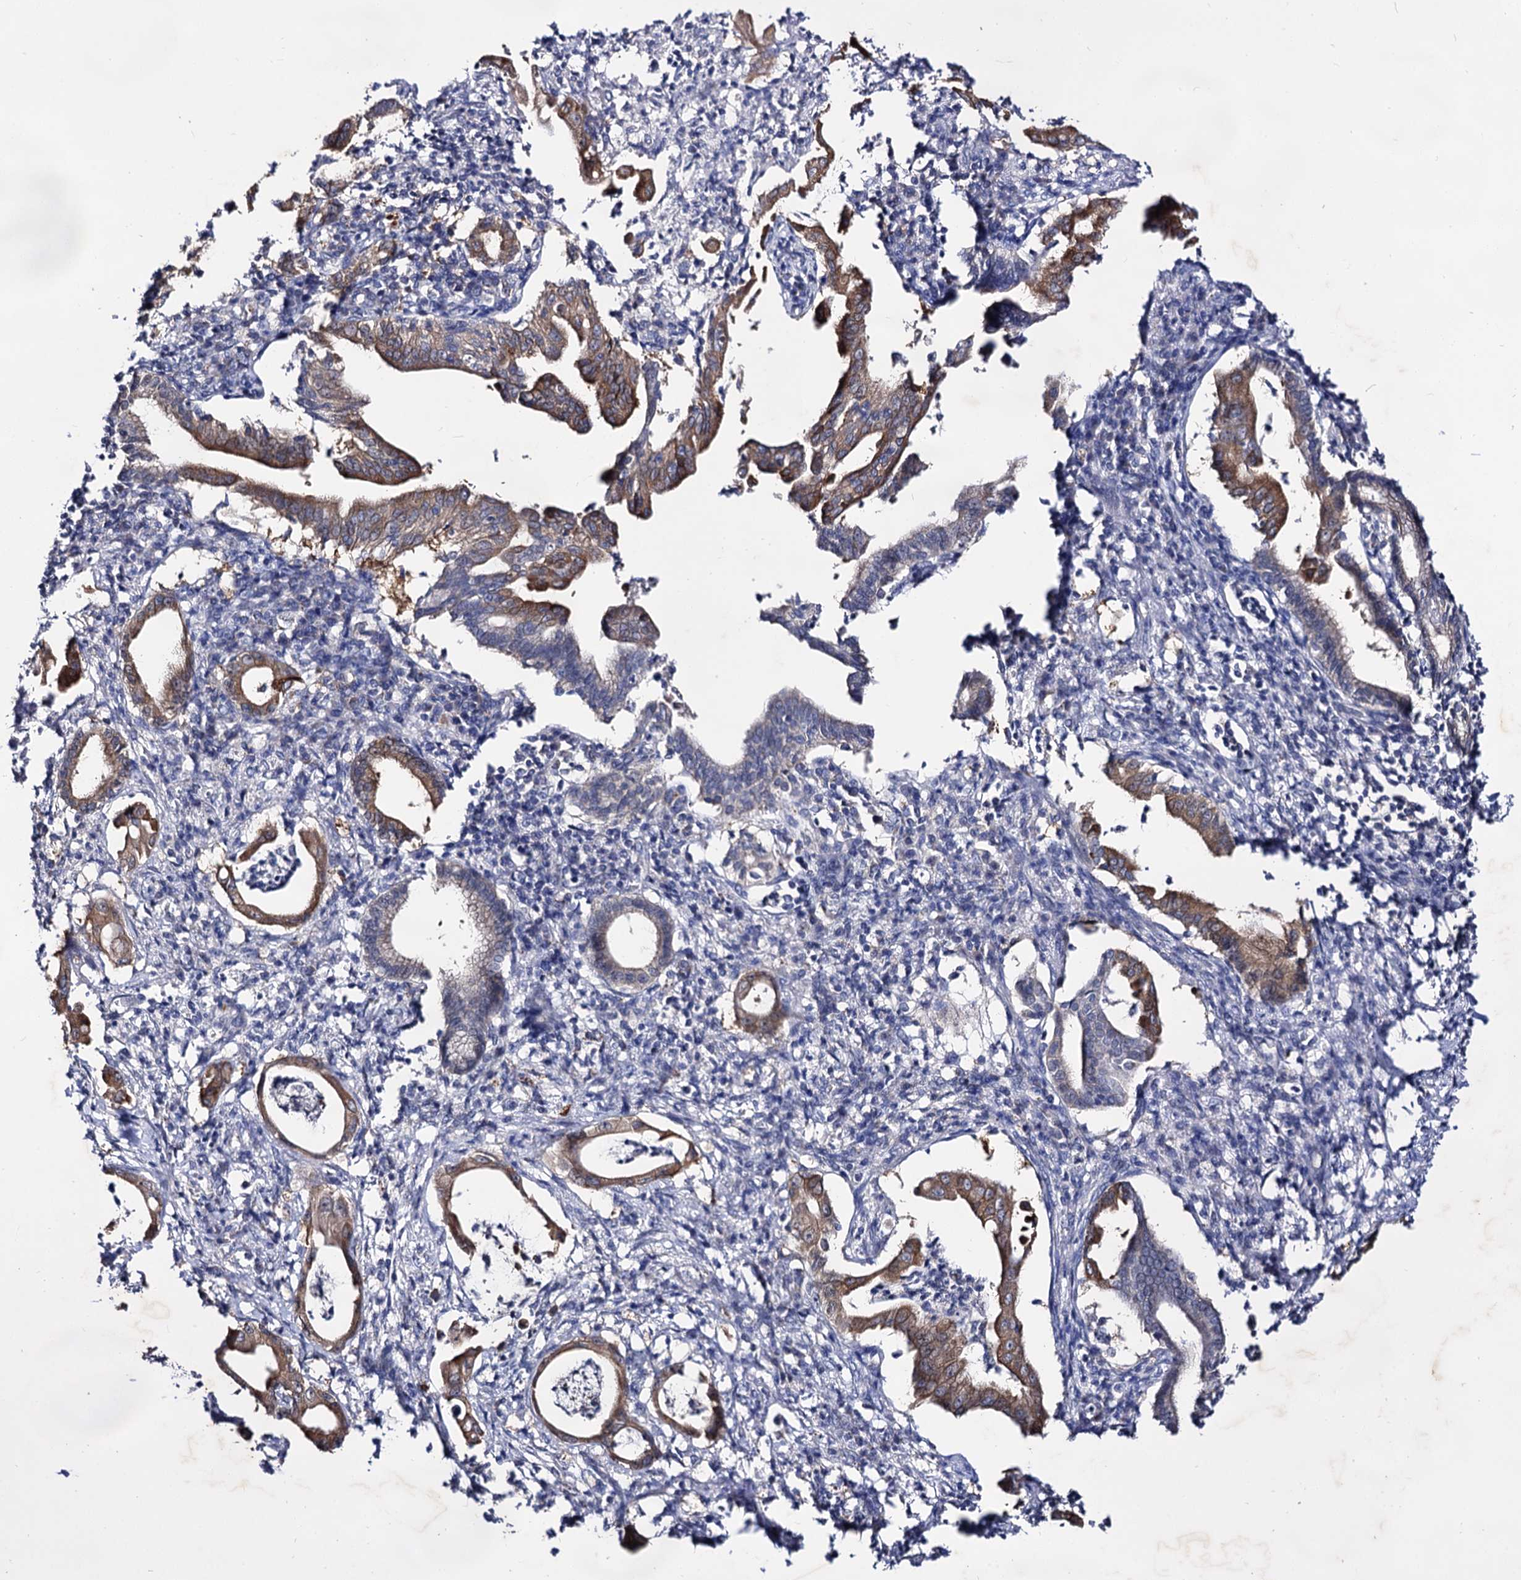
{"staining": {"intensity": "moderate", "quantity": ">75%", "location": "cytoplasmic/membranous"}, "tissue": "pancreatic cancer", "cell_type": "Tumor cells", "image_type": "cancer", "snomed": [{"axis": "morphology", "description": "Adenocarcinoma, NOS"}, {"axis": "topography", "description": "Pancreas"}], "caption": "IHC of pancreatic cancer displays medium levels of moderate cytoplasmic/membranous expression in about >75% of tumor cells. Nuclei are stained in blue.", "gene": "ARFIP2", "patient": {"sex": "female", "age": 55}}